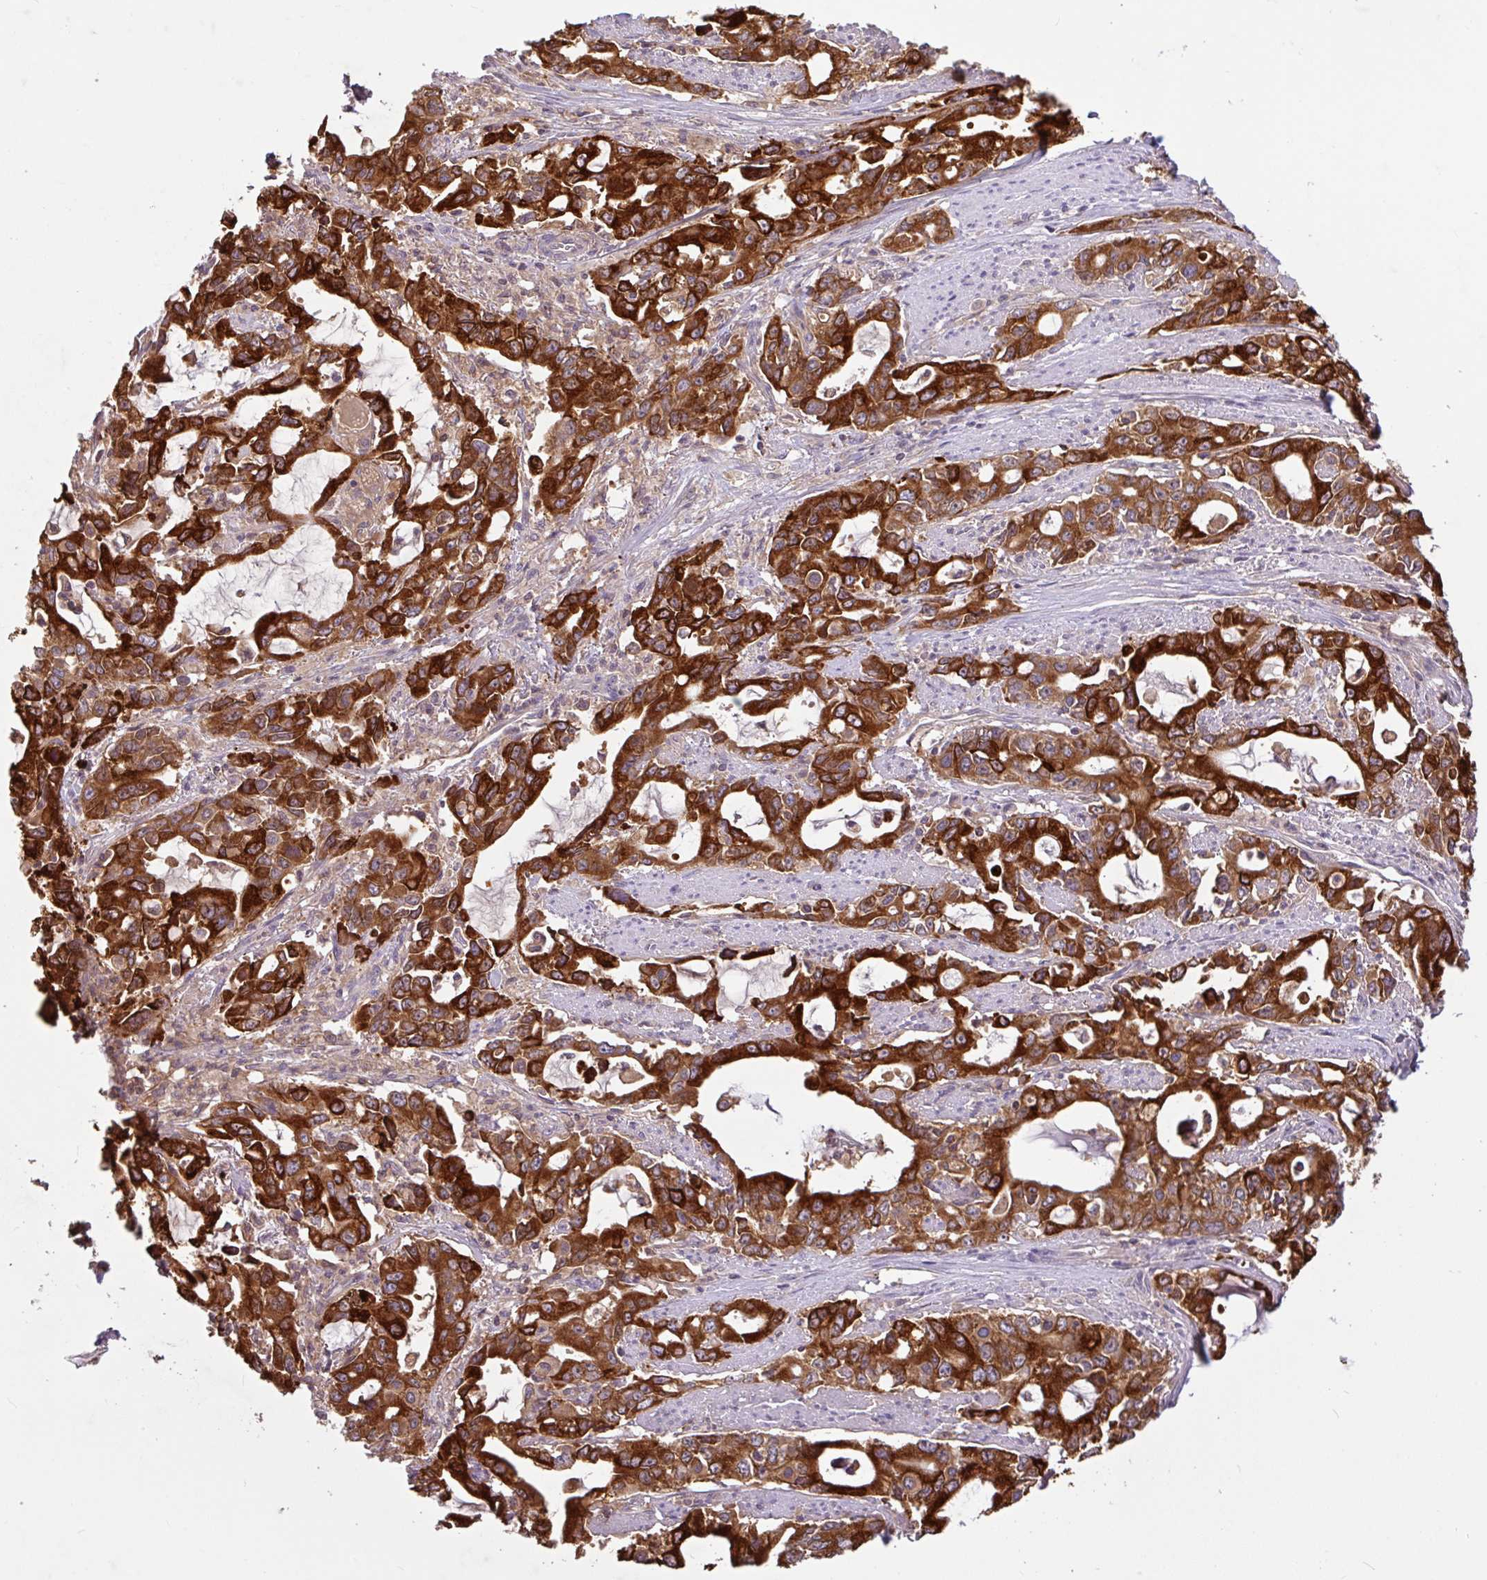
{"staining": {"intensity": "strong", "quantity": ">75%", "location": "cytoplasmic/membranous"}, "tissue": "stomach cancer", "cell_type": "Tumor cells", "image_type": "cancer", "snomed": [{"axis": "morphology", "description": "Adenocarcinoma, NOS"}, {"axis": "topography", "description": "Stomach, upper"}], "caption": "IHC of human stomach cancer (adenocarcinoma) exhibits high levels of strong cytoplasmic/membranous positivity in about >75% of tumor cells.", "gene": "CTSE", "patient": {"sex": "male", "age": 85}}